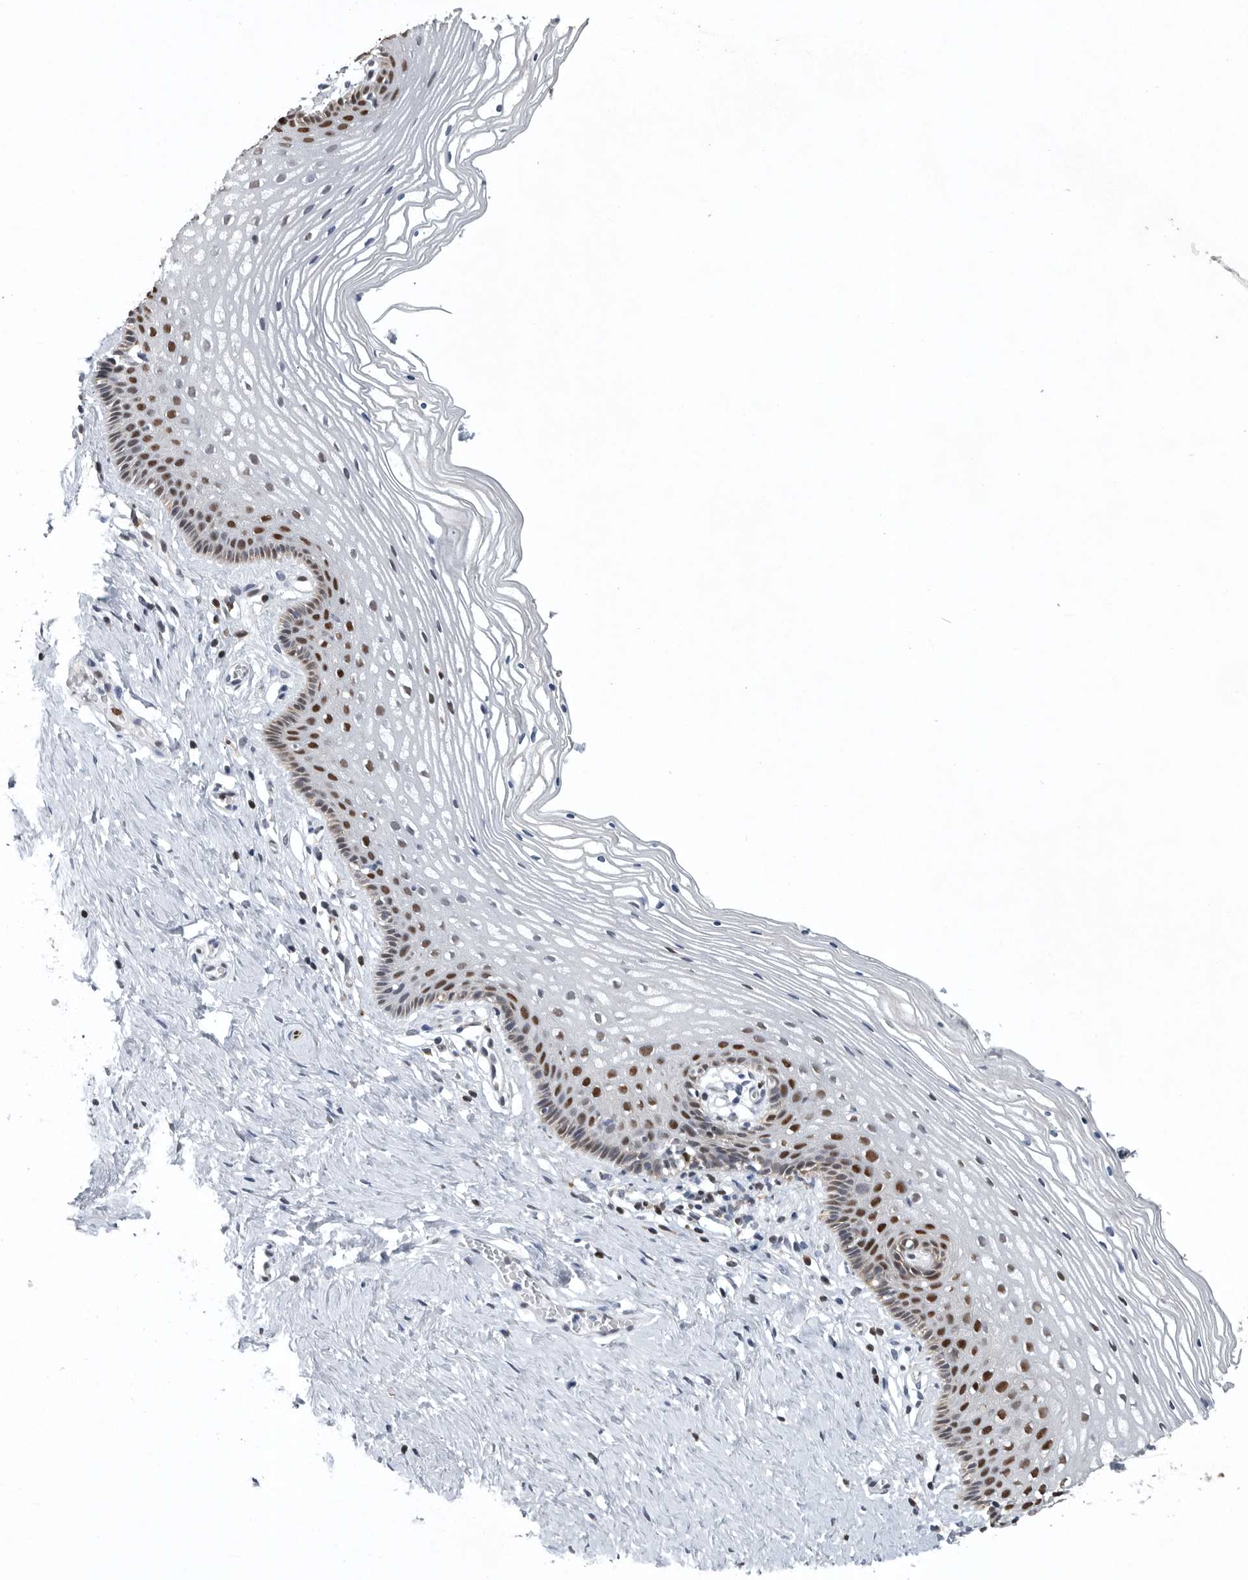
{"staining": {"intensity": "strong", "quantity": "25%-75%", "location": "nuclear"}, "tissue": "vagina", "cell_type": "Squamous epithelial cells", "image_type": "normal", "snomed": [{"axis": "morphology", "description": "Normal tissue, NOS"}, {"axis": "topography", "description": "Vagina"}], "caption": "High-power microscopy captured an immunohistochemistry image of unremarkable vagina, revealing strong nuclear expression in approximately 25%-75% of squamous epithelial cells. Nuclei are stained in blue.", "gene": "PDCD4", "patient": {"sex": "female", "age": 32}}